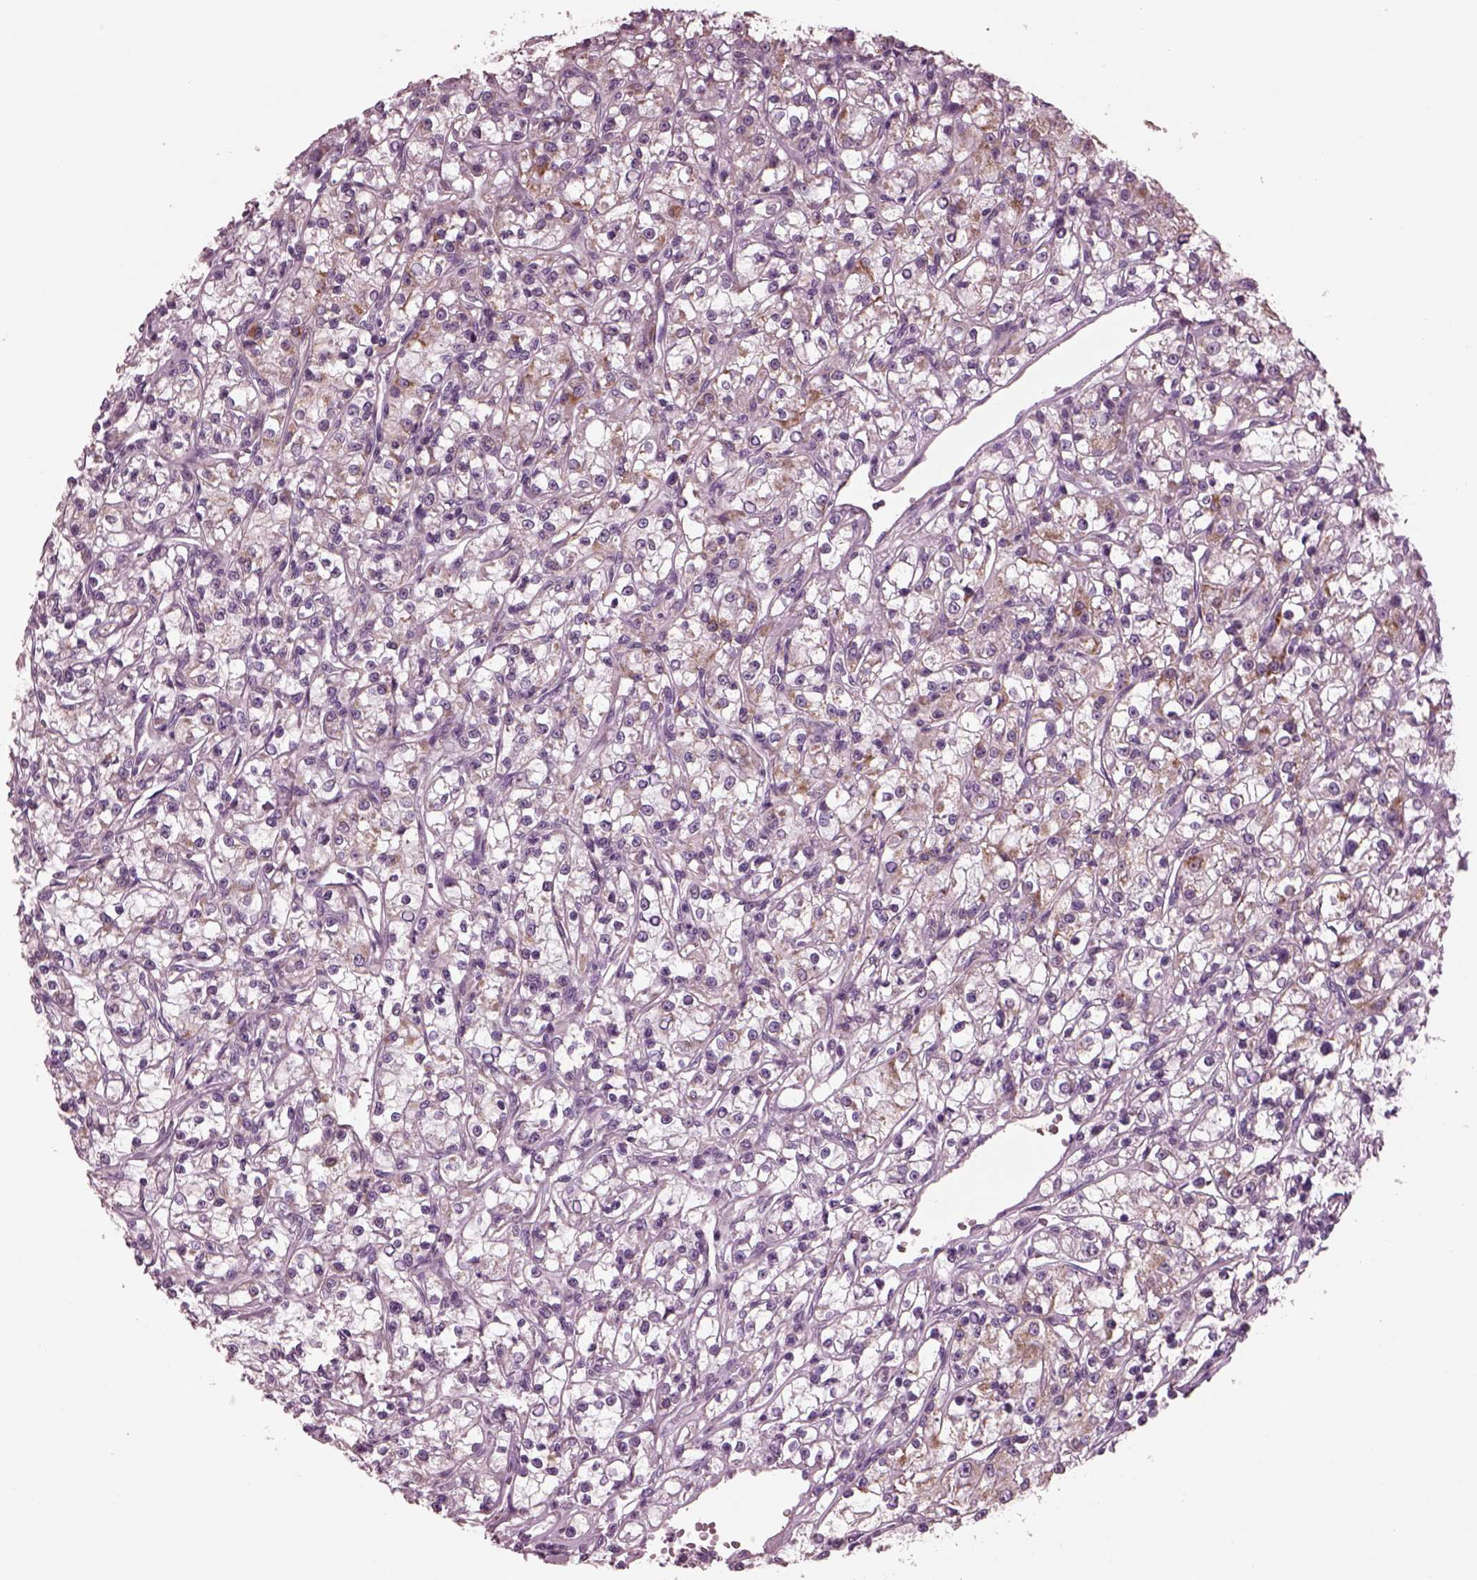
{"staining": {"intensity": "weak", "quantity": "25%-75%", "location": "cytoplasmic/membranous"}, "tissue": "renal cancer", "cell_type": "Tumor cells", "image_type": "cancer", "snomed": [{"axis": "morphology", "description": "Adenocarcinoma, NOS"}, {"axis": "topography", "description": "Kidney"}], "caption": "IHC image of neoplastic tissue: human renal cancer stained using IHC displays low levels of weak protein expression localized specifically in the cytoplasmic/membranous of tumor cells, appearing as a cytoplasmic/membranous brown color.", "gene": "AP4M1", "patient": {"sex": "female", "age": 59}}